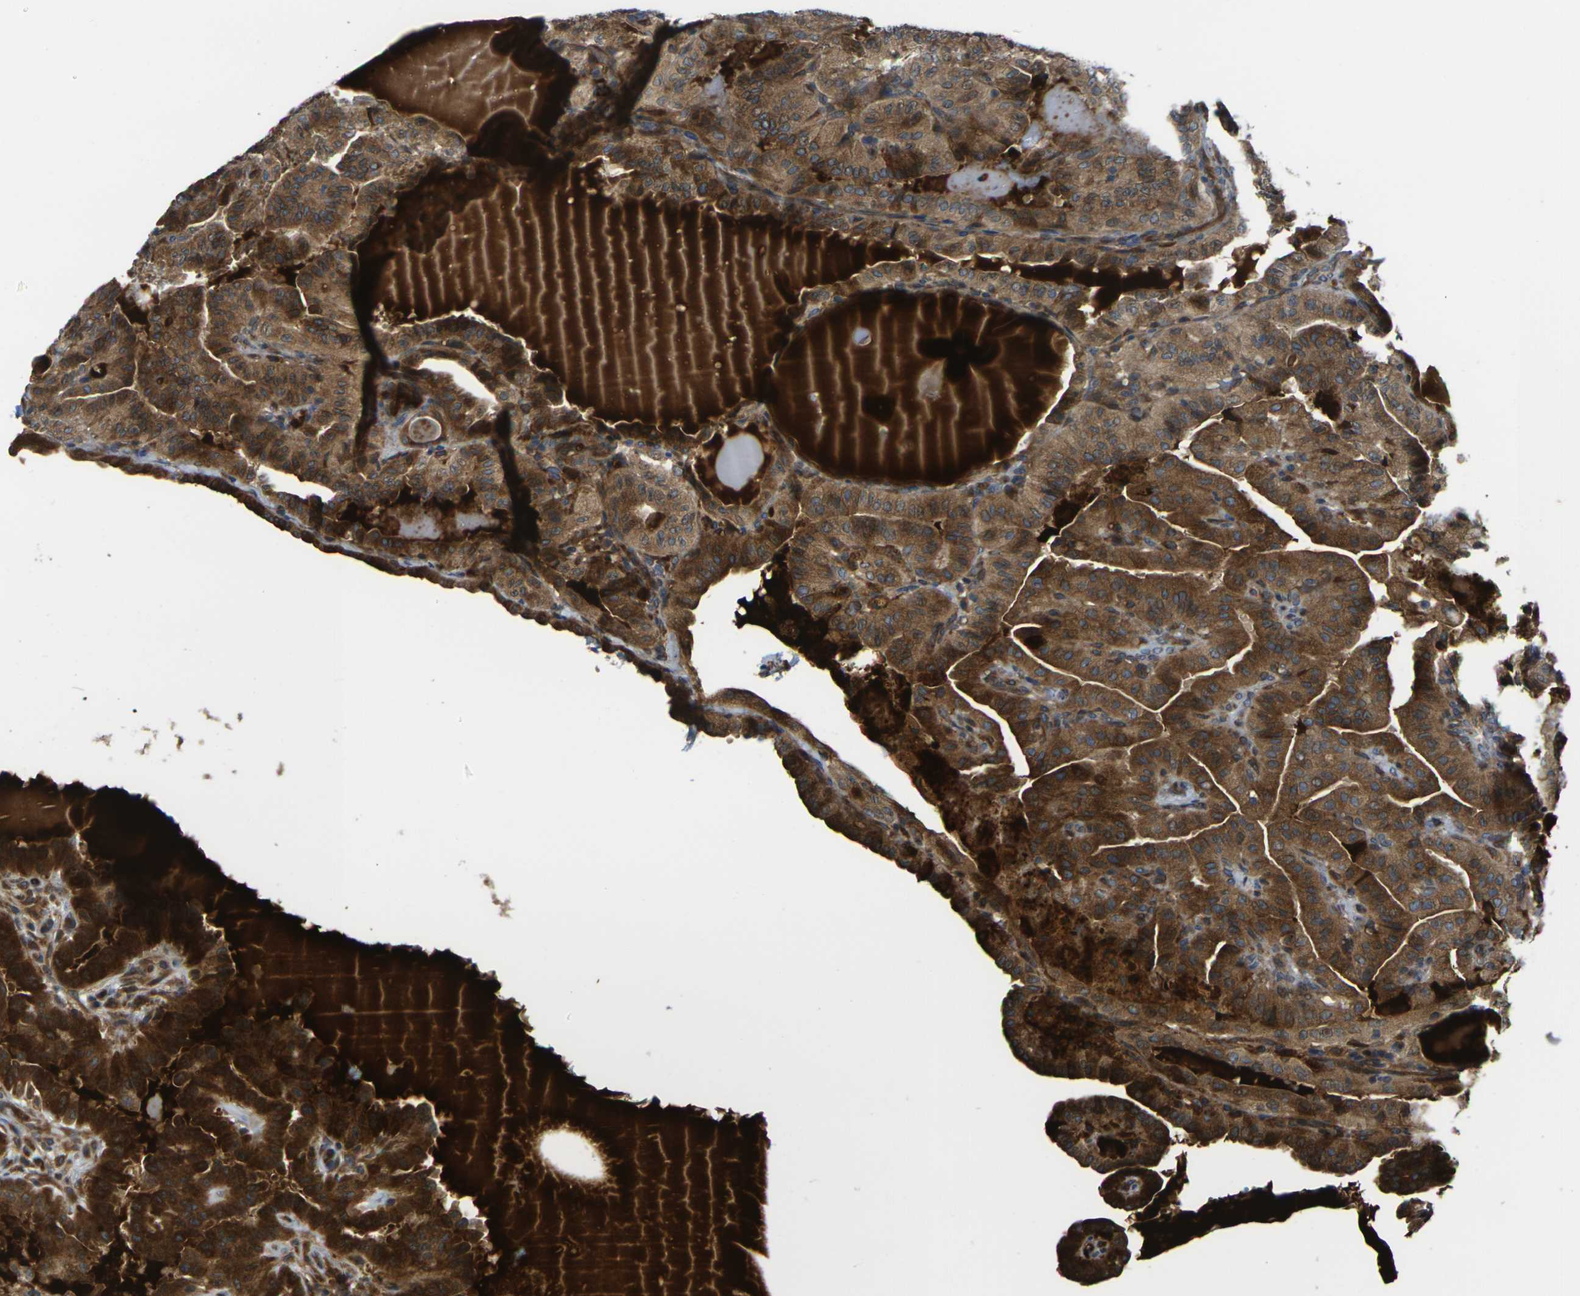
{"staining": {"intensity": "strong", "quantity": ">75%", "location": "cytoplasmic/membranous"}, "tissue": "thyroid cancer", "cell_type": "Tumor cells", "image_type": "cancer", "snomed": [{"axis": "morphology", "description": "Papillary adenocarcinoma, NOS"}, {"axis": "topography", "description": "Thyroid gland"}], "caption": "Immunohistochemistry micrograph of neoplastic tissue: thyroid papillary adenocarcinoma stained using immunohistochemistry (IHC) demonstrates high levels of strong protein expression localized specifically in the cytoplasmic/membranous of tumor cells, appearing as a cytoplasmic/membranous brown color.", "gene": "FZD1", "patient": {"sex": "male", "age": 77}}